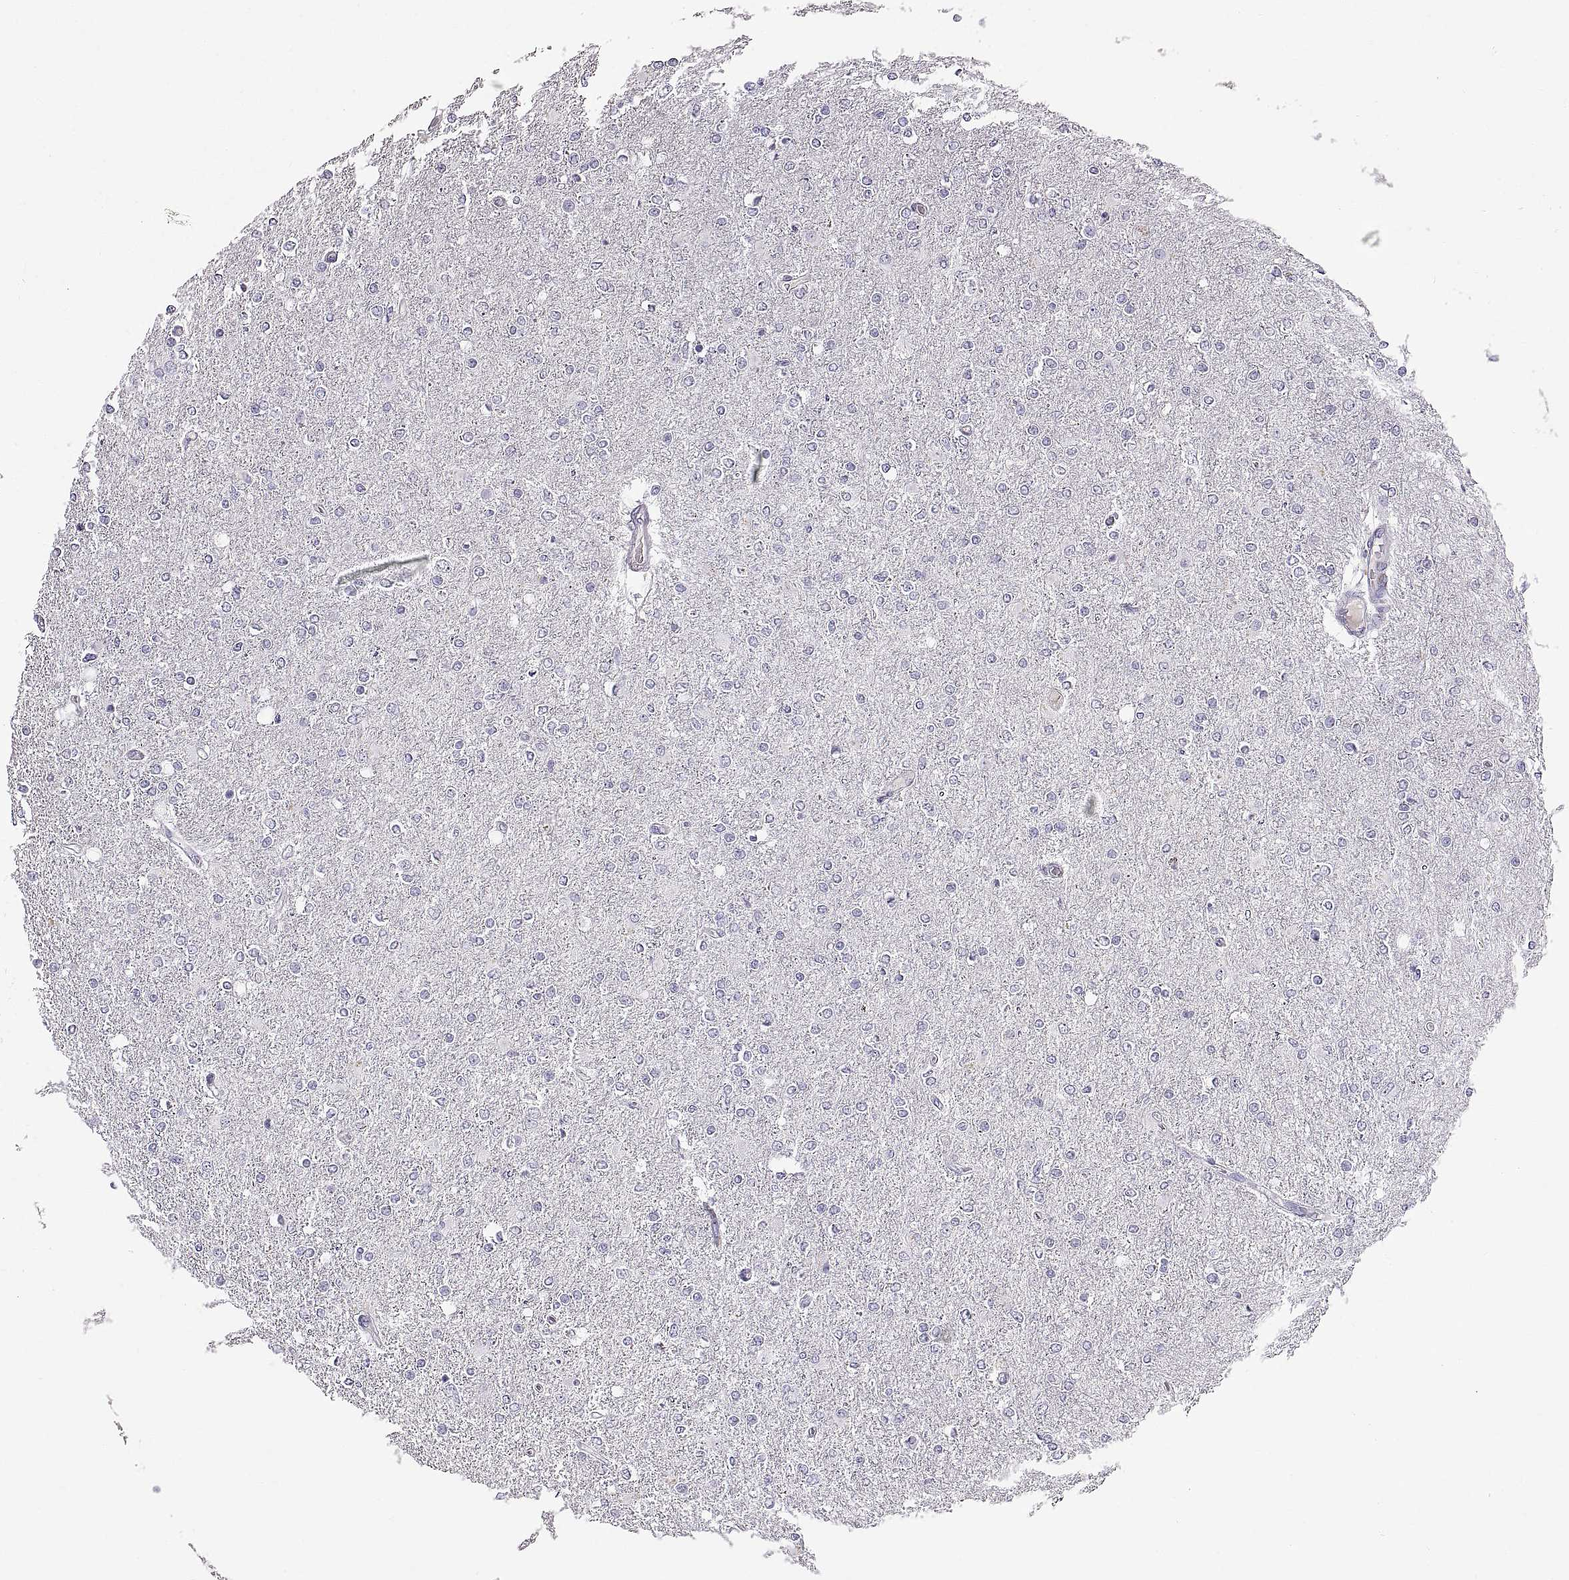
{"staining": {"intensity": "negative", "quantity": "none", "location": "none"}, "tissue": "glioma", "cell_type": "Tumor cells", "image_type": "cancer", "snomed": [{"axis": "morphology", "description": "Glioma, malignant, High grade"}, {"axis": "topography", "description": "Cerebral cortex"}], "caption": "Human malignant high-grade glioma stained for a protein using immunohistochemistry demonstrates no staining in tumor cells.", "gene": "WFDC8", "patient": {"sex": "male", "age": 70}}